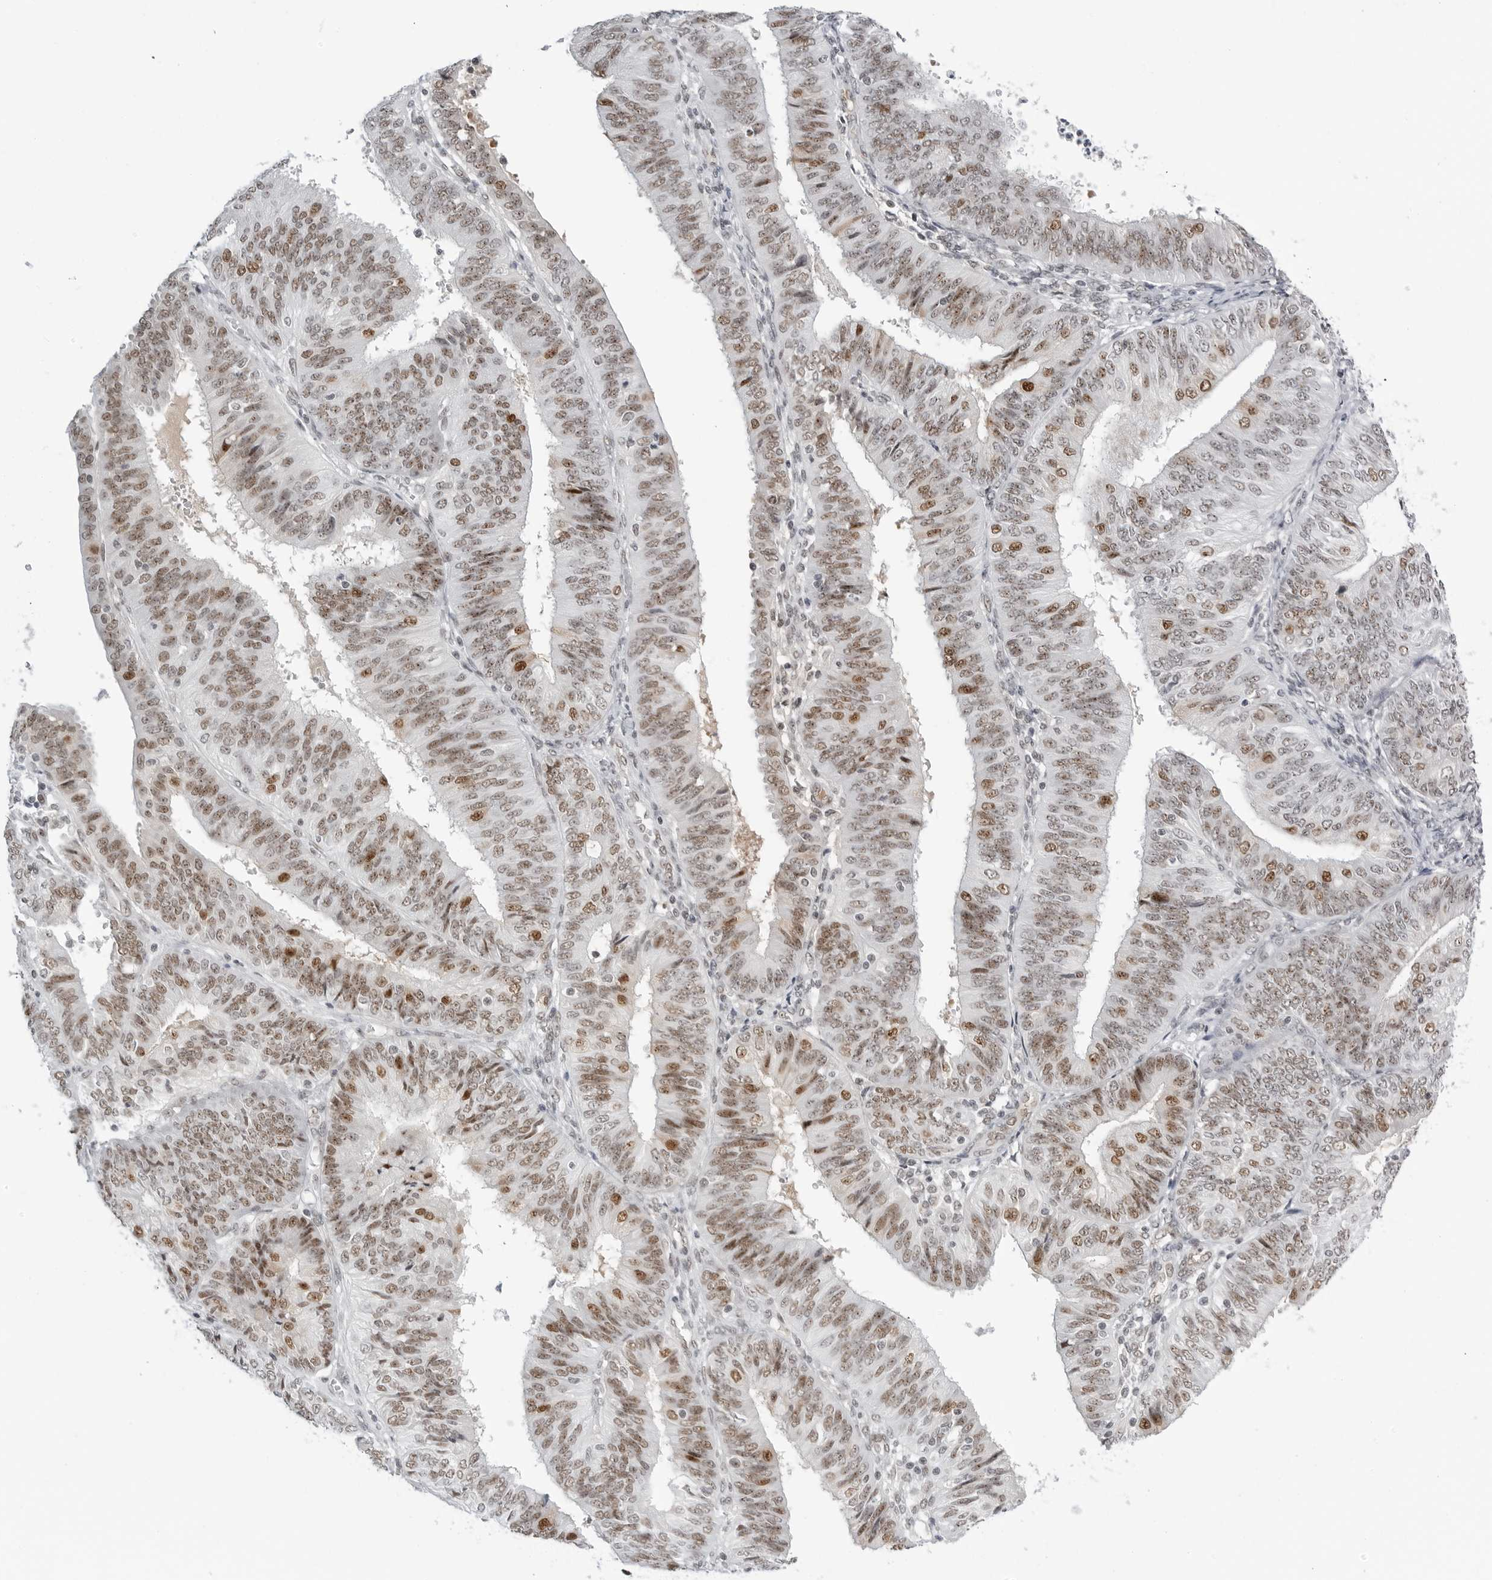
{"staining": {"intensity": "moderate", "quantity": ">75%", "location": "nuclear"}, "tissue": "endometrial cancer", "cell_type": "Tumor cells", "image_type": "cancer", "snomed": [{"axis": "morphology", "description": "Adenocarcinoma, NOS"}, {"axis": "topography", "description": "Endometrium"}], "caption": "Endometrial cancer was stained to show a protein in brown. There is medium levels of moderate nuclear positivity in approximately >75% of tumor cells.", "gene": "WRAP53", "patient": {"sex": "female", "age": 58}}